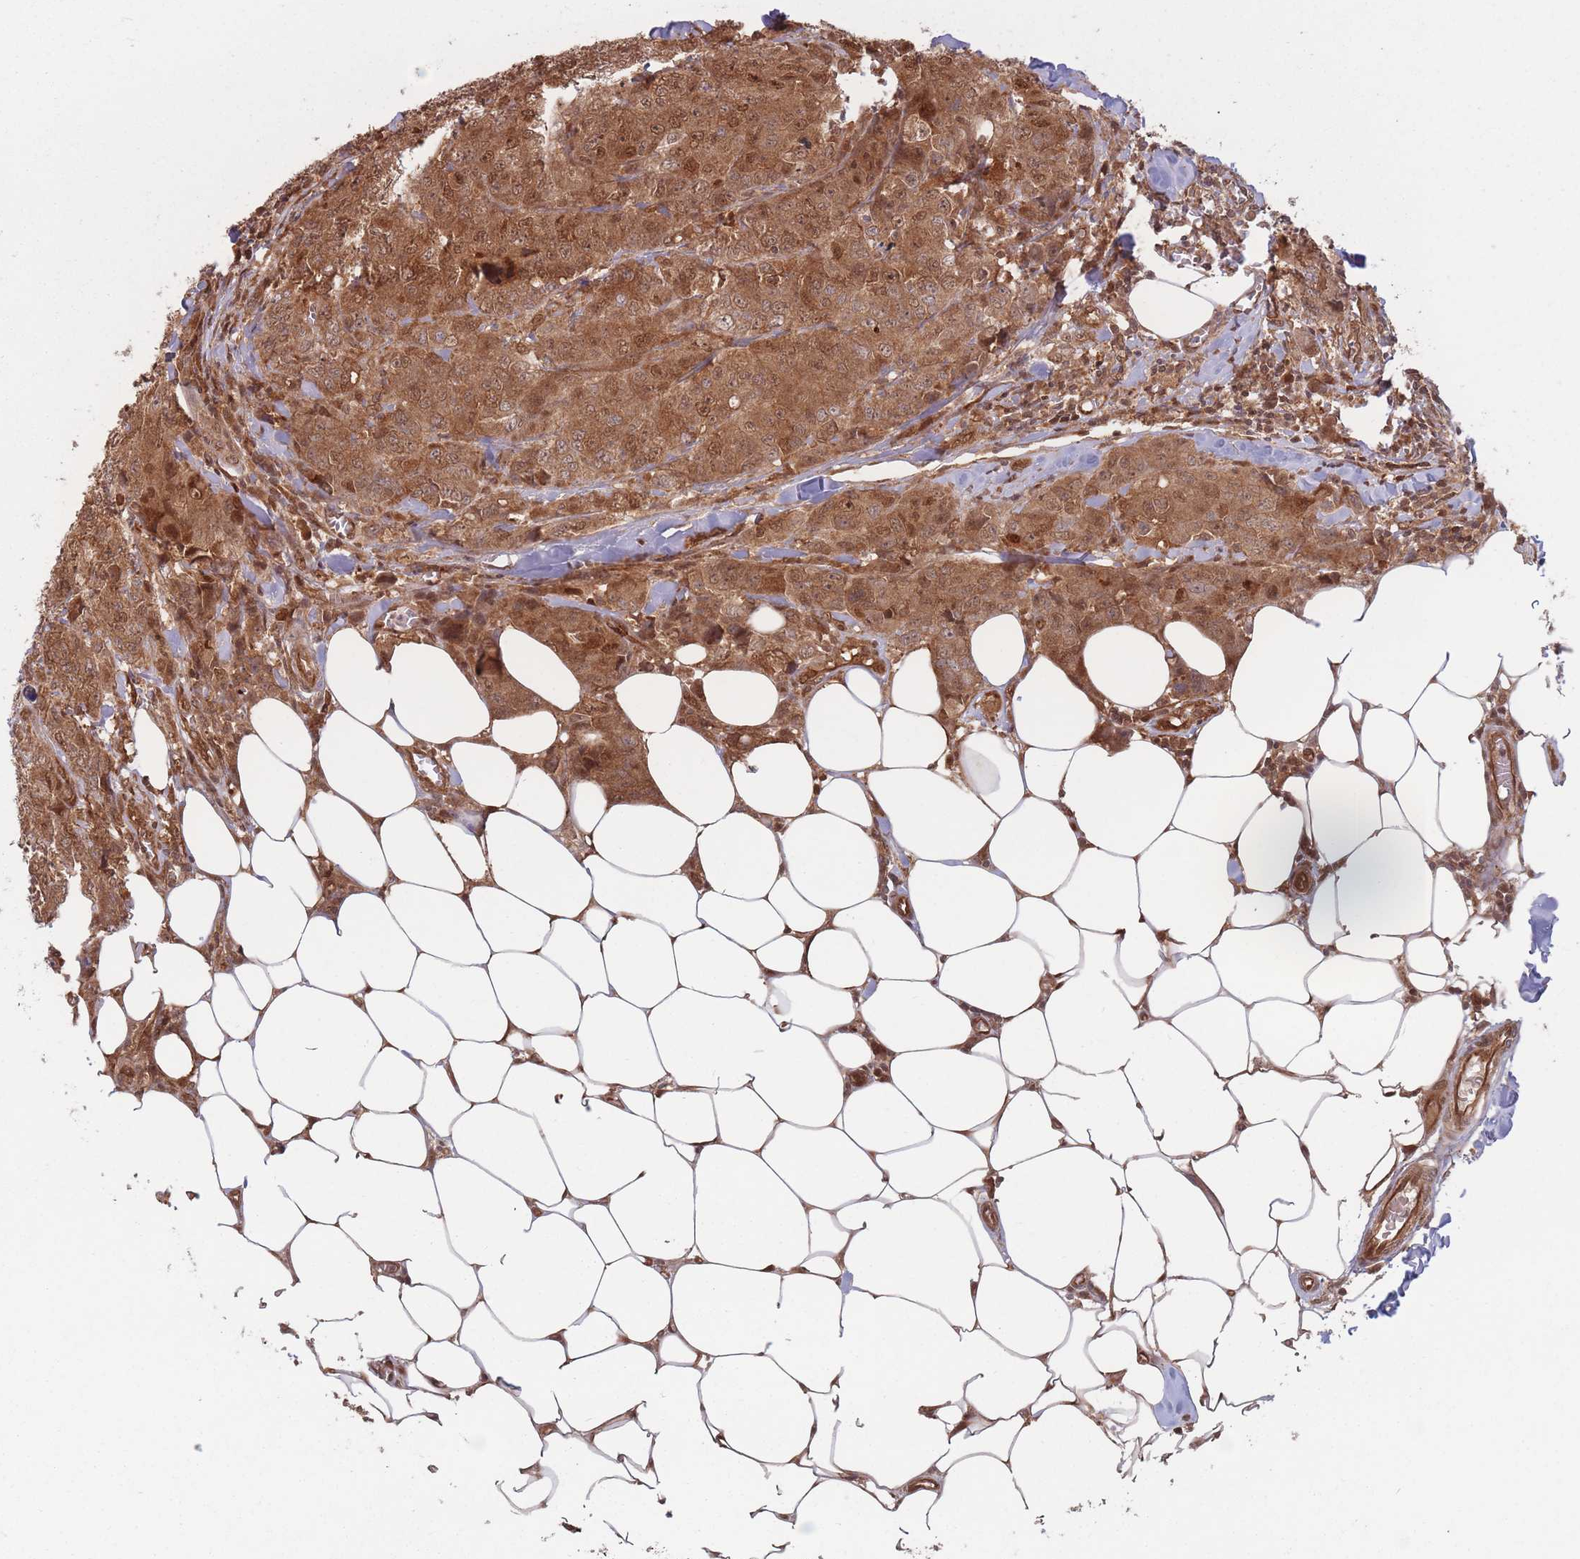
{"staining": {"intensity": "moderate", "quantity": ">75%", "location": "cytoplasmic/membranous,nuclear"}, "tissue": "breast cancer", "cell_type": "Tumor cells", "image_type": "cancer", "snomed": [{"axis": "morphology", "description": "Duct carcinoma"}, {"axis": "topography", "description": "Breast"}], "caption": "IHC image of neoplastic tissue: human intraductal carcinoma (breast) stained using IHC demonstrates medium levels of moderate protein expression localized specifically in the cytoplasmic/membranous and nuclear of tumor cells, appearing as a cytoplasmic/membranous and nuclear brown color.", "gene": "PODXL2", "patient": {"sex": "female", "age": 43}}